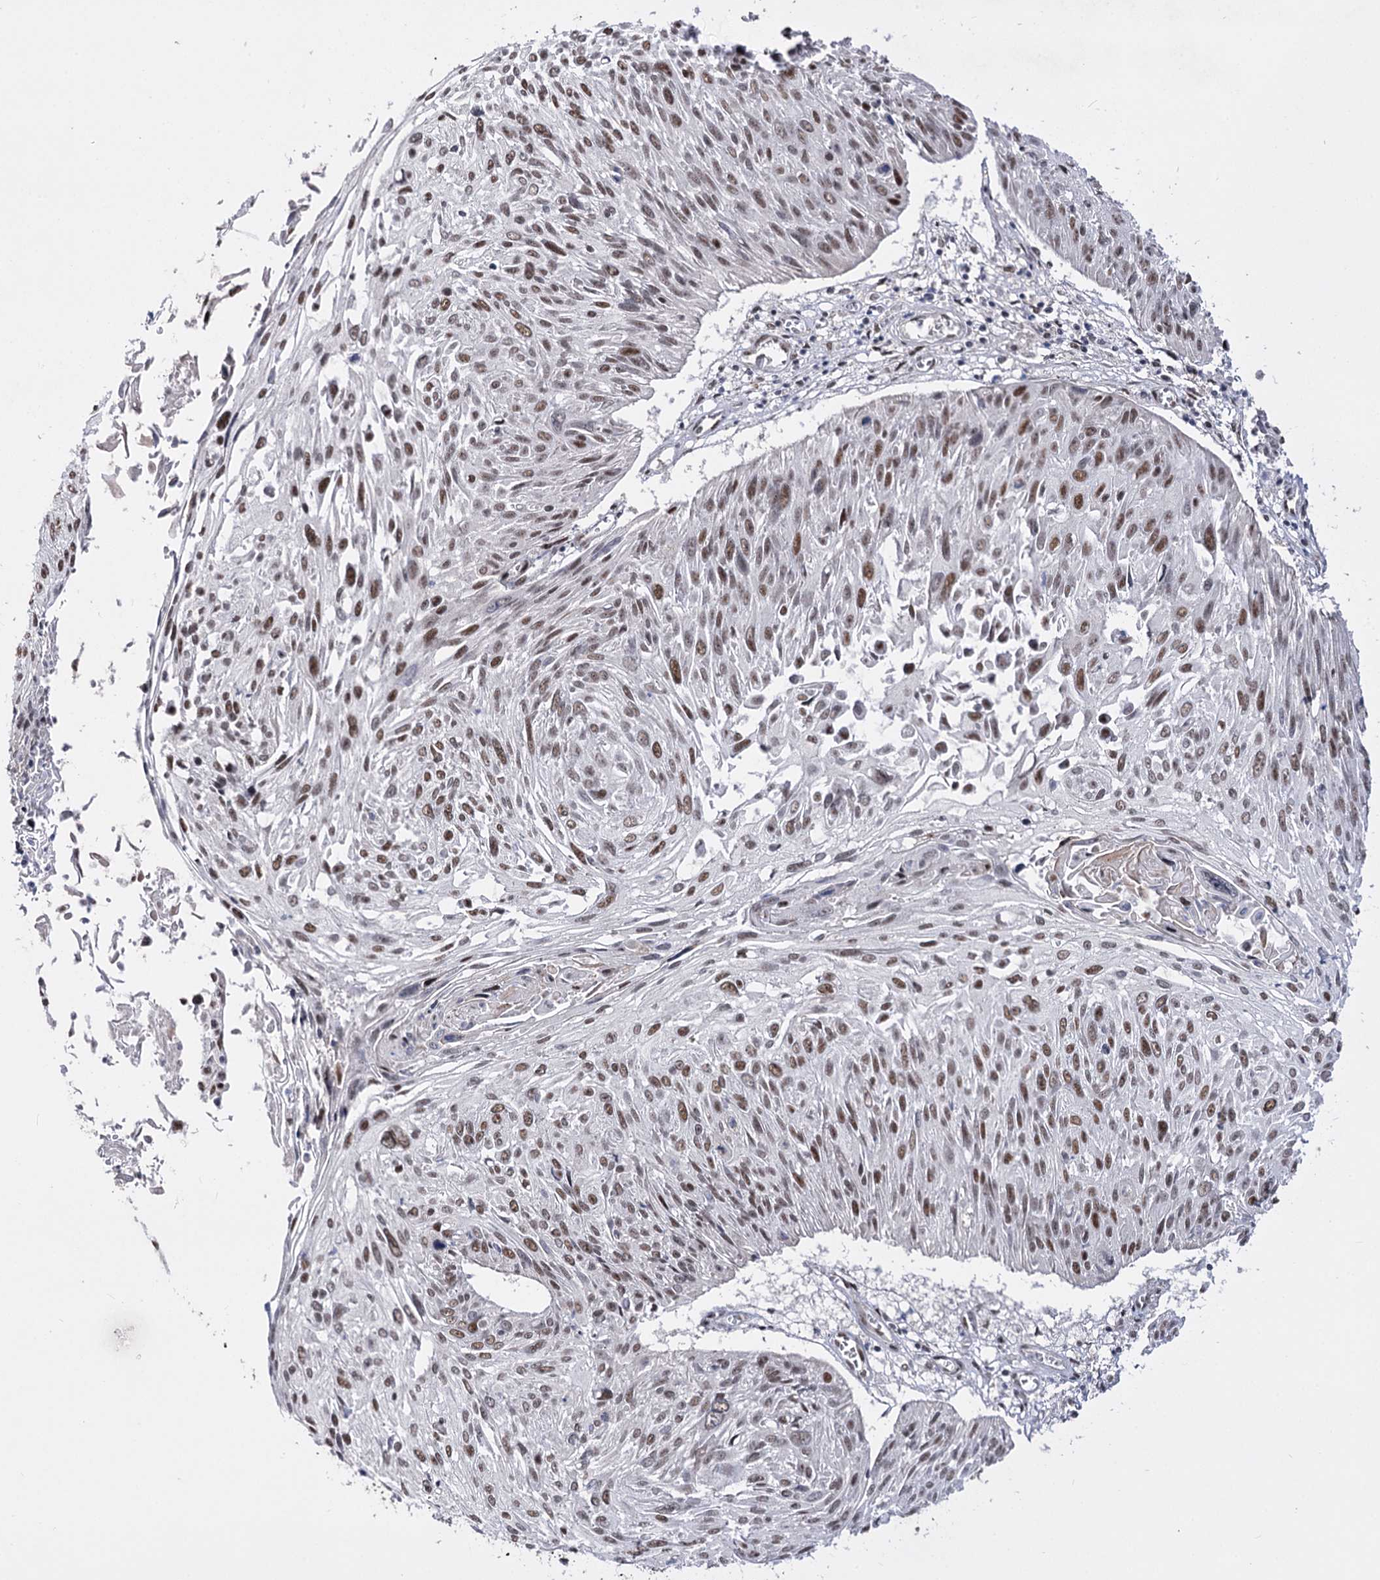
{"staining": {"intensity": "moderate", "quantity": ">75%", "location": "nuclear"}, "tissue": "cervical cancer", "cell_type": "Tumor cells", "image_type": "cancer", "snomed": [{"axis": "morphology", "description": "Squamous cell carcinoma, NOS"}, {"axis": "topography", "description": "Cervix"}], "caption": "This image exhibits immunohistochemistry (IHC) staining of human cervical cancer (squamous cell carcinoma), with medium moderate nuclear staining in about >75% of tumor cells.", "gene": "STOX1", "patient": {"sex": "female", "age": 51}}